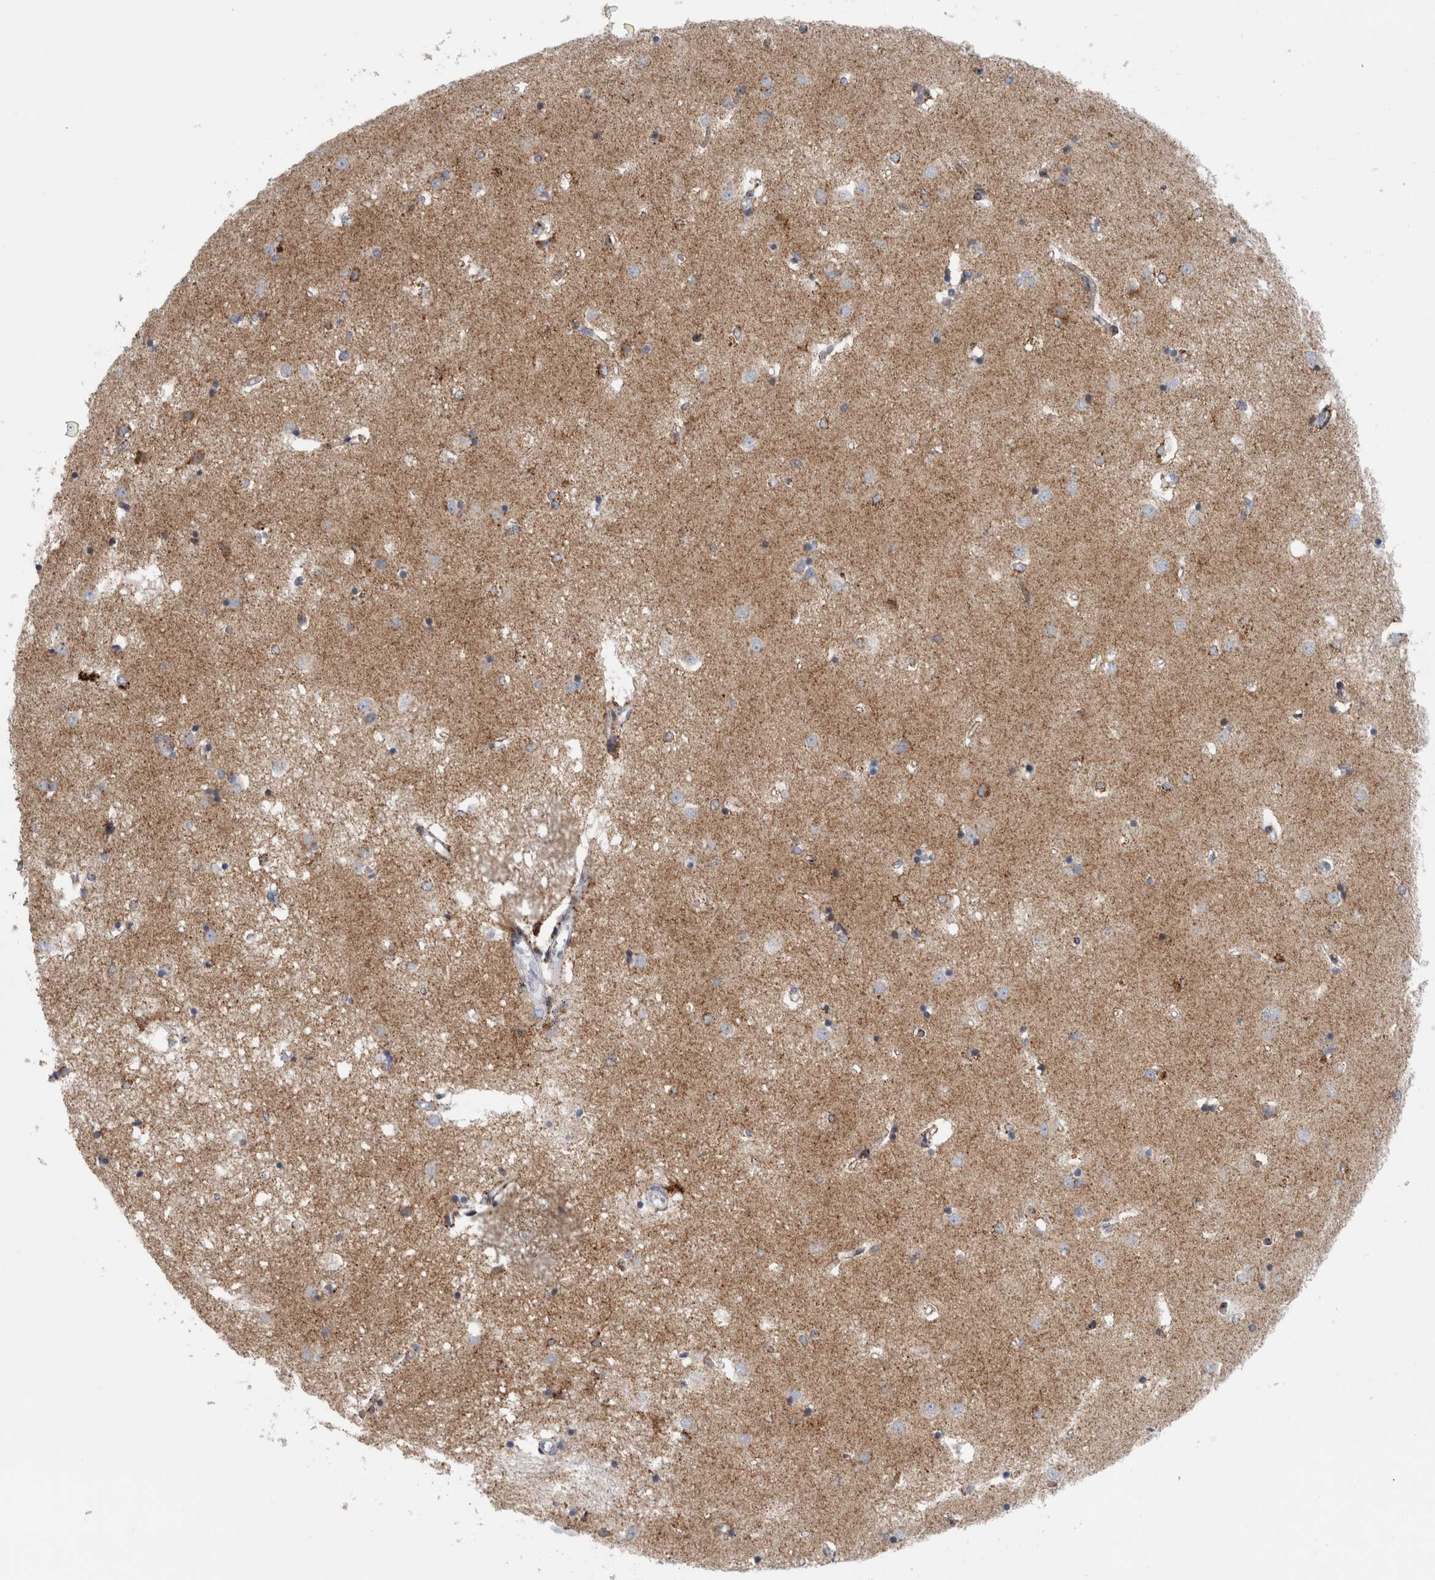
{"staining": {"intensity": "weak", "quantity": "<25%", "location": "cytoplasmic/membranous"}, "tissue": "caudate", "cell_type": "Glial cells", "image_type": "normal", "snomed": [{"axis": "morphology", "description": "Normal tissue, NOS"}, {"axis": "topography", "description": "Lateral ventricle wall"}], "caption": "IHC of benign human caudate displays no positivity in glial cells.", "gene": "CPE", "patient": {"sex": "male", "age": 45}}